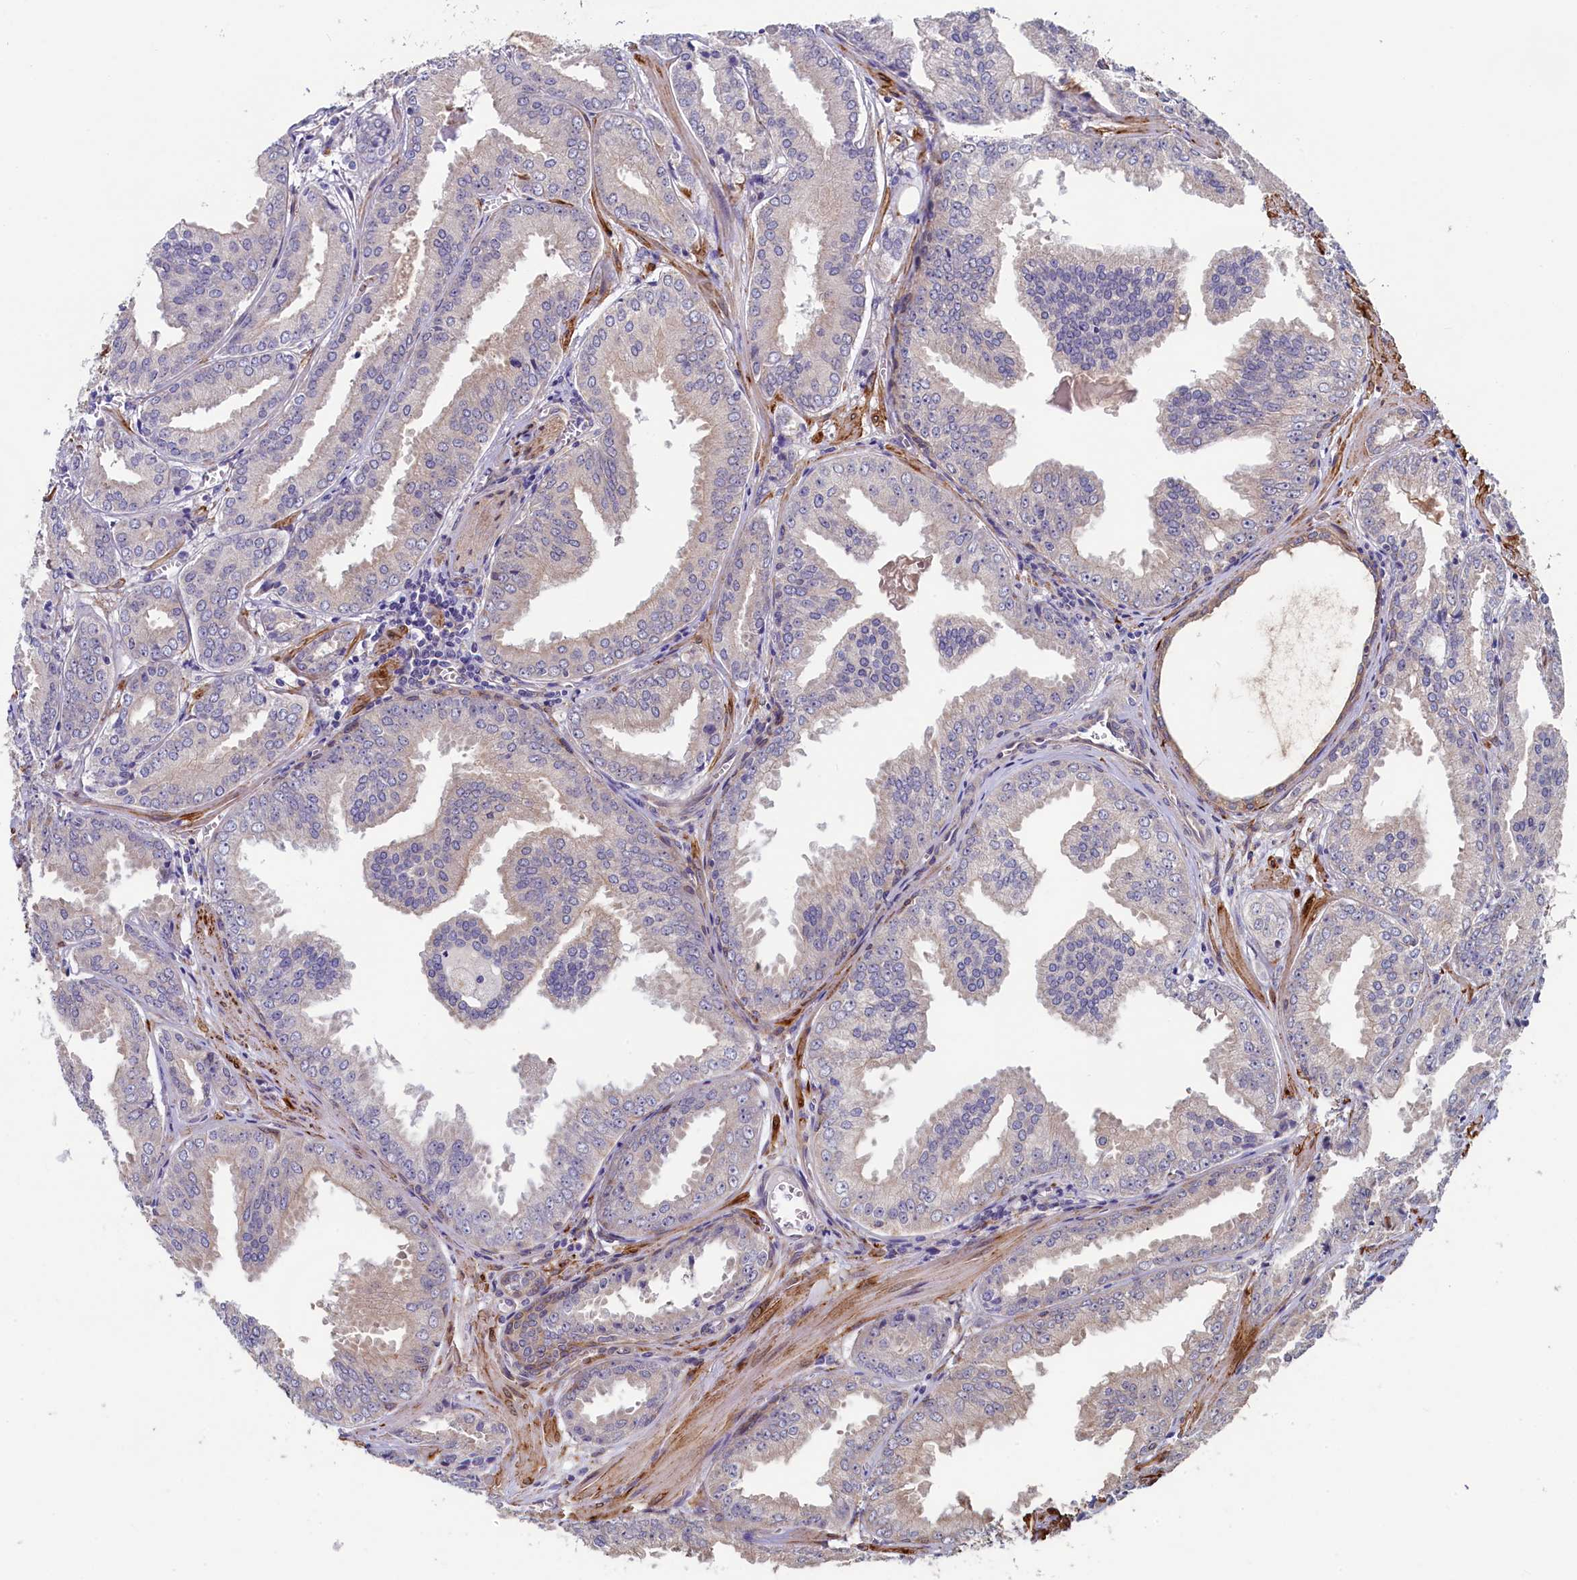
{"staining": {"intensity": "negative", "quantity": "none", "location": "none"}, "tissue": "prostate cancer", "cell_type": "Tumor cells", "image_type": "cancer", "snomed": [{"axis": "morphology", "description": "Adenocarcinoma, Low grade"}, {"axis": "topography", "description": "Prostate"}], "caption": "There is no significant staining in tumor cells of prostate cancer (low-grade adenocarcinoma).", "gene": "SPATA2L", "patient": {"sex": "male", "age": 67}}